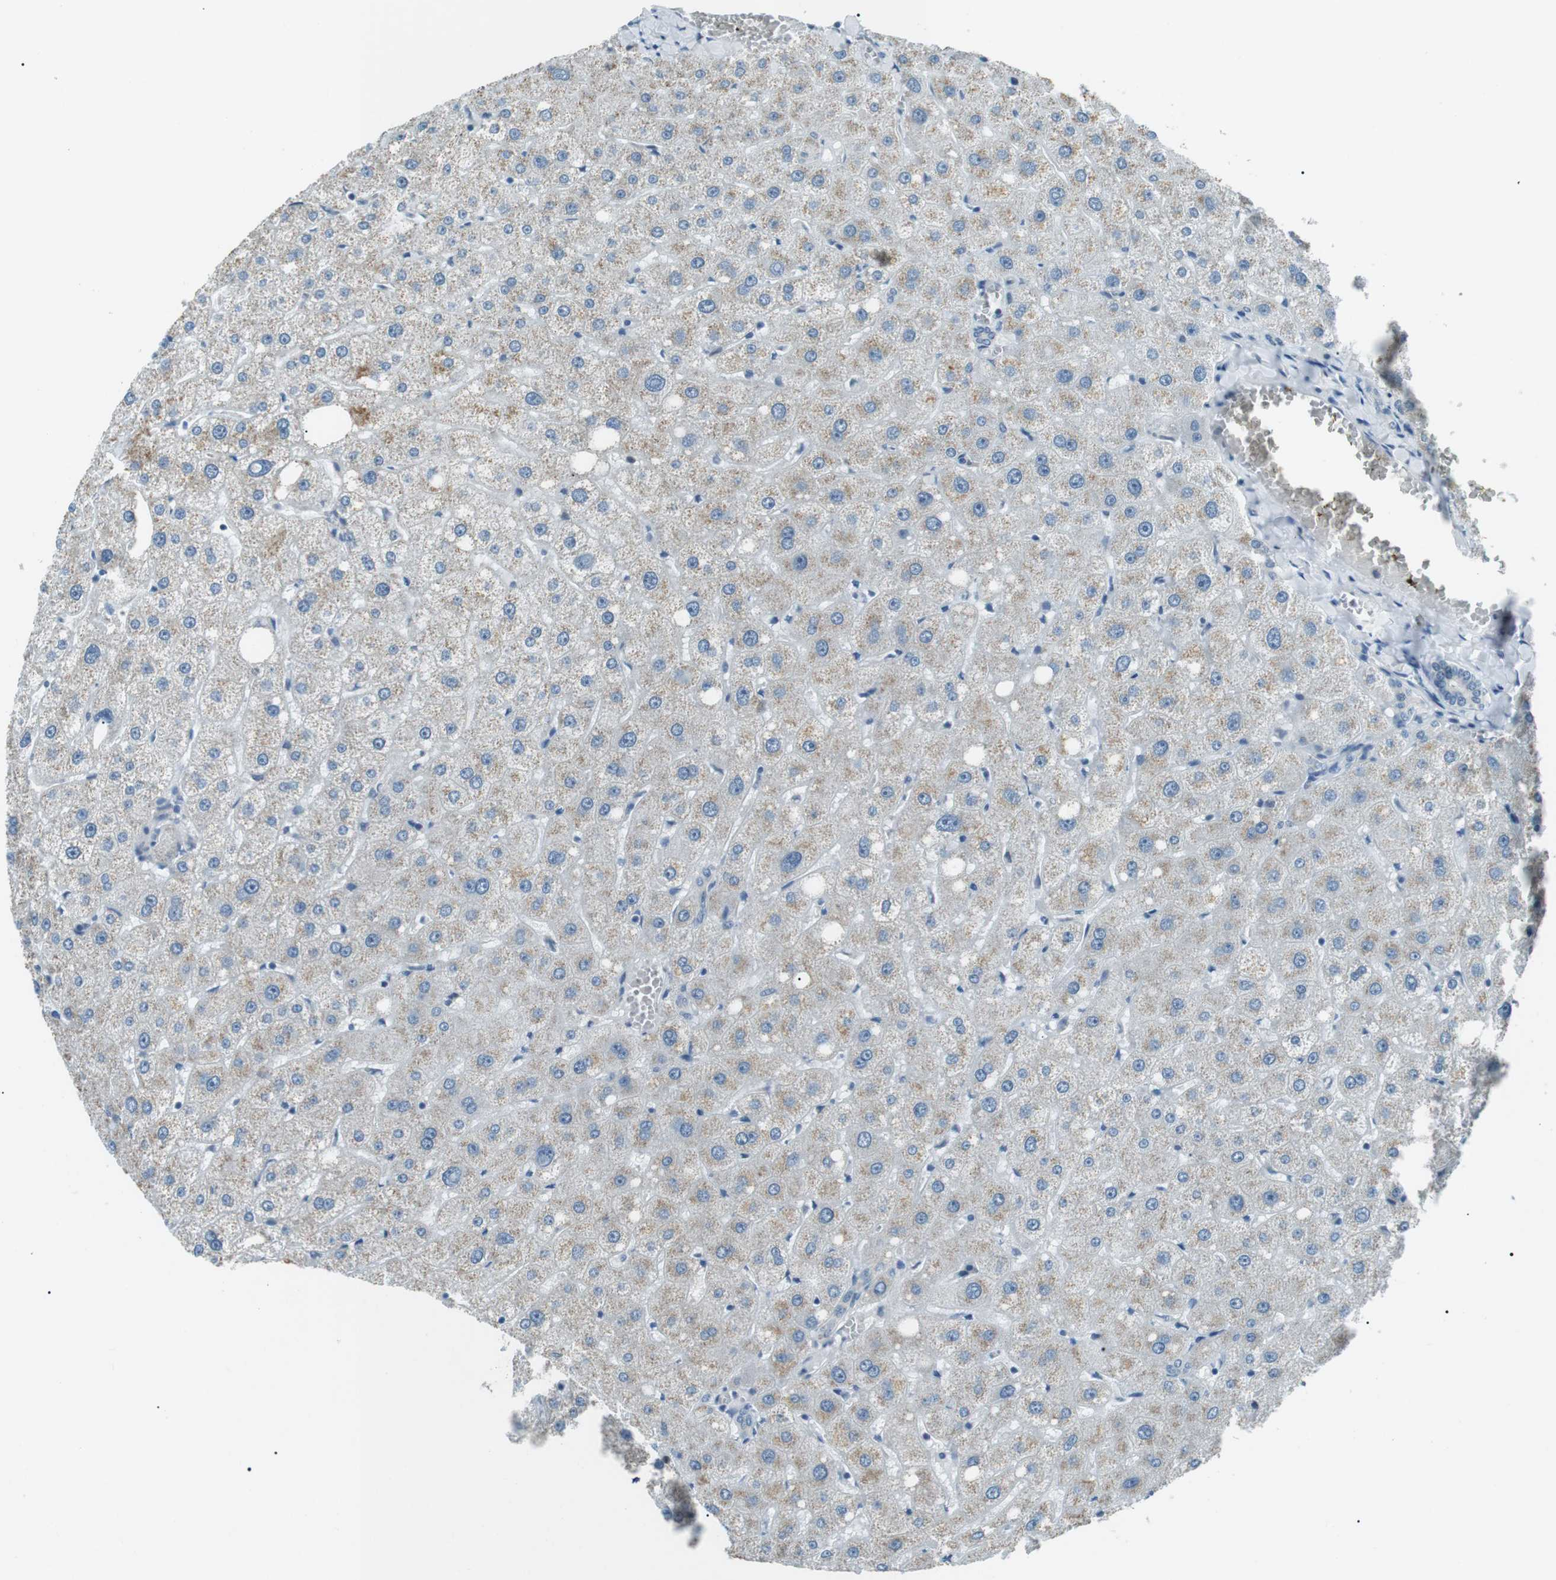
{"staining": {"intensity": "negative", "quantity": "none", "location": "none"}, "tissue": "liver", "cell_type": "Cholangiocytes", "image_type": "normal", "snomed": [{"axis": "morphology", "description": "Normal tissue, NOS"}, {"axis": "topography", "description": "Liver"}], "caption": "Micrograph shows no significant protein positivity in cholangiocytes of unremarkable liver.", "gene": "ENSG00000289724", "patient": {"sex": "male", "age": 73}}